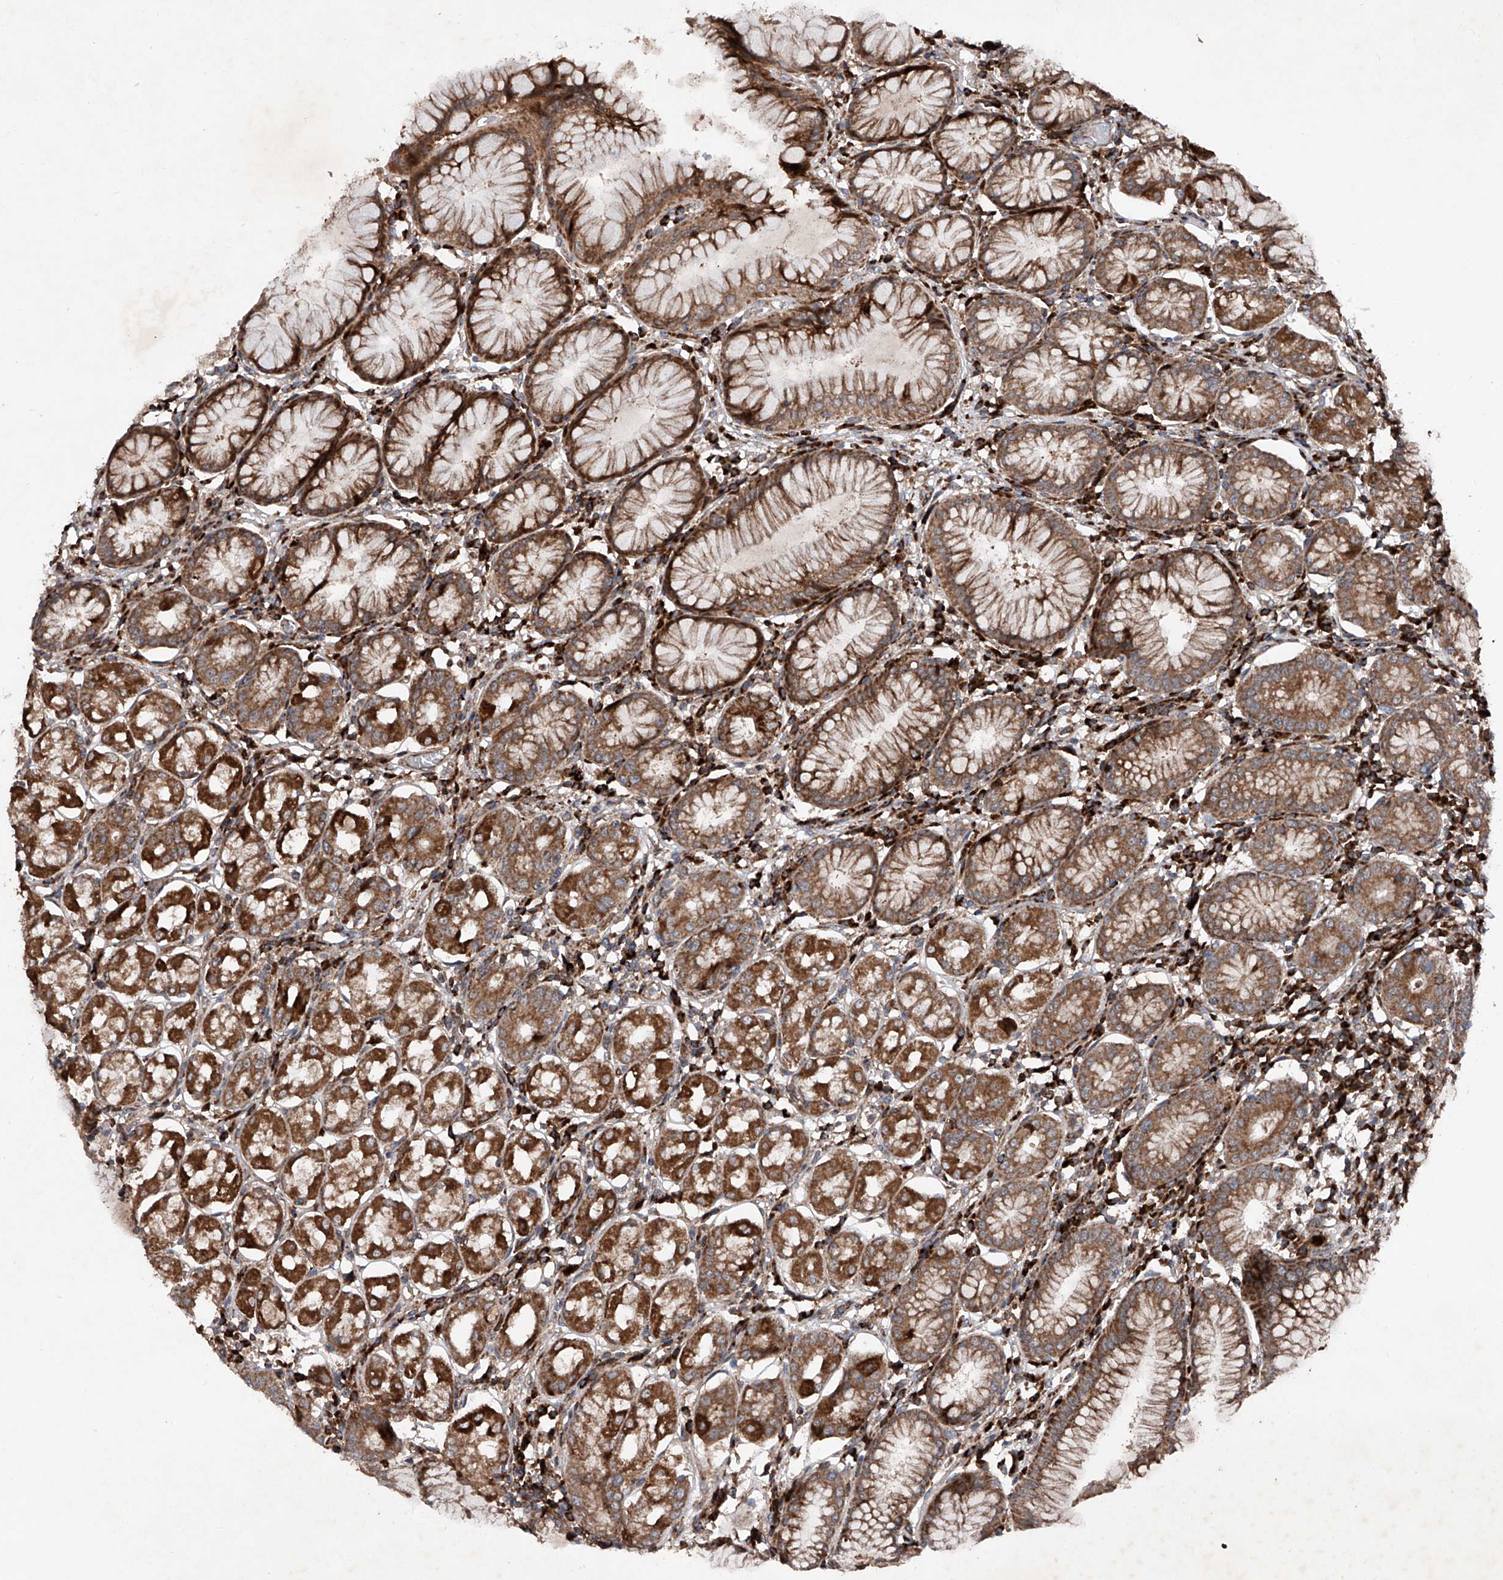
{"staining": {"intensity": "strong", "quantity": ">75%", "location": "cytoplasmic/membranous"}, "tissue": "stomach", "cell_type": "Glandular cells", "image_type": "normal", "snomed": [{"axis": "morphology", "description": "Normal tissue, NOS"}, {"axis": "topography", "description": "Stomach, lower"}], "caption": "Strong cytoplasmic/membranous positivity is present in about >75% of glandular cells in benign stomach.", "gene": "DAD1", "patient": {"sex": "female", "age": 56}}